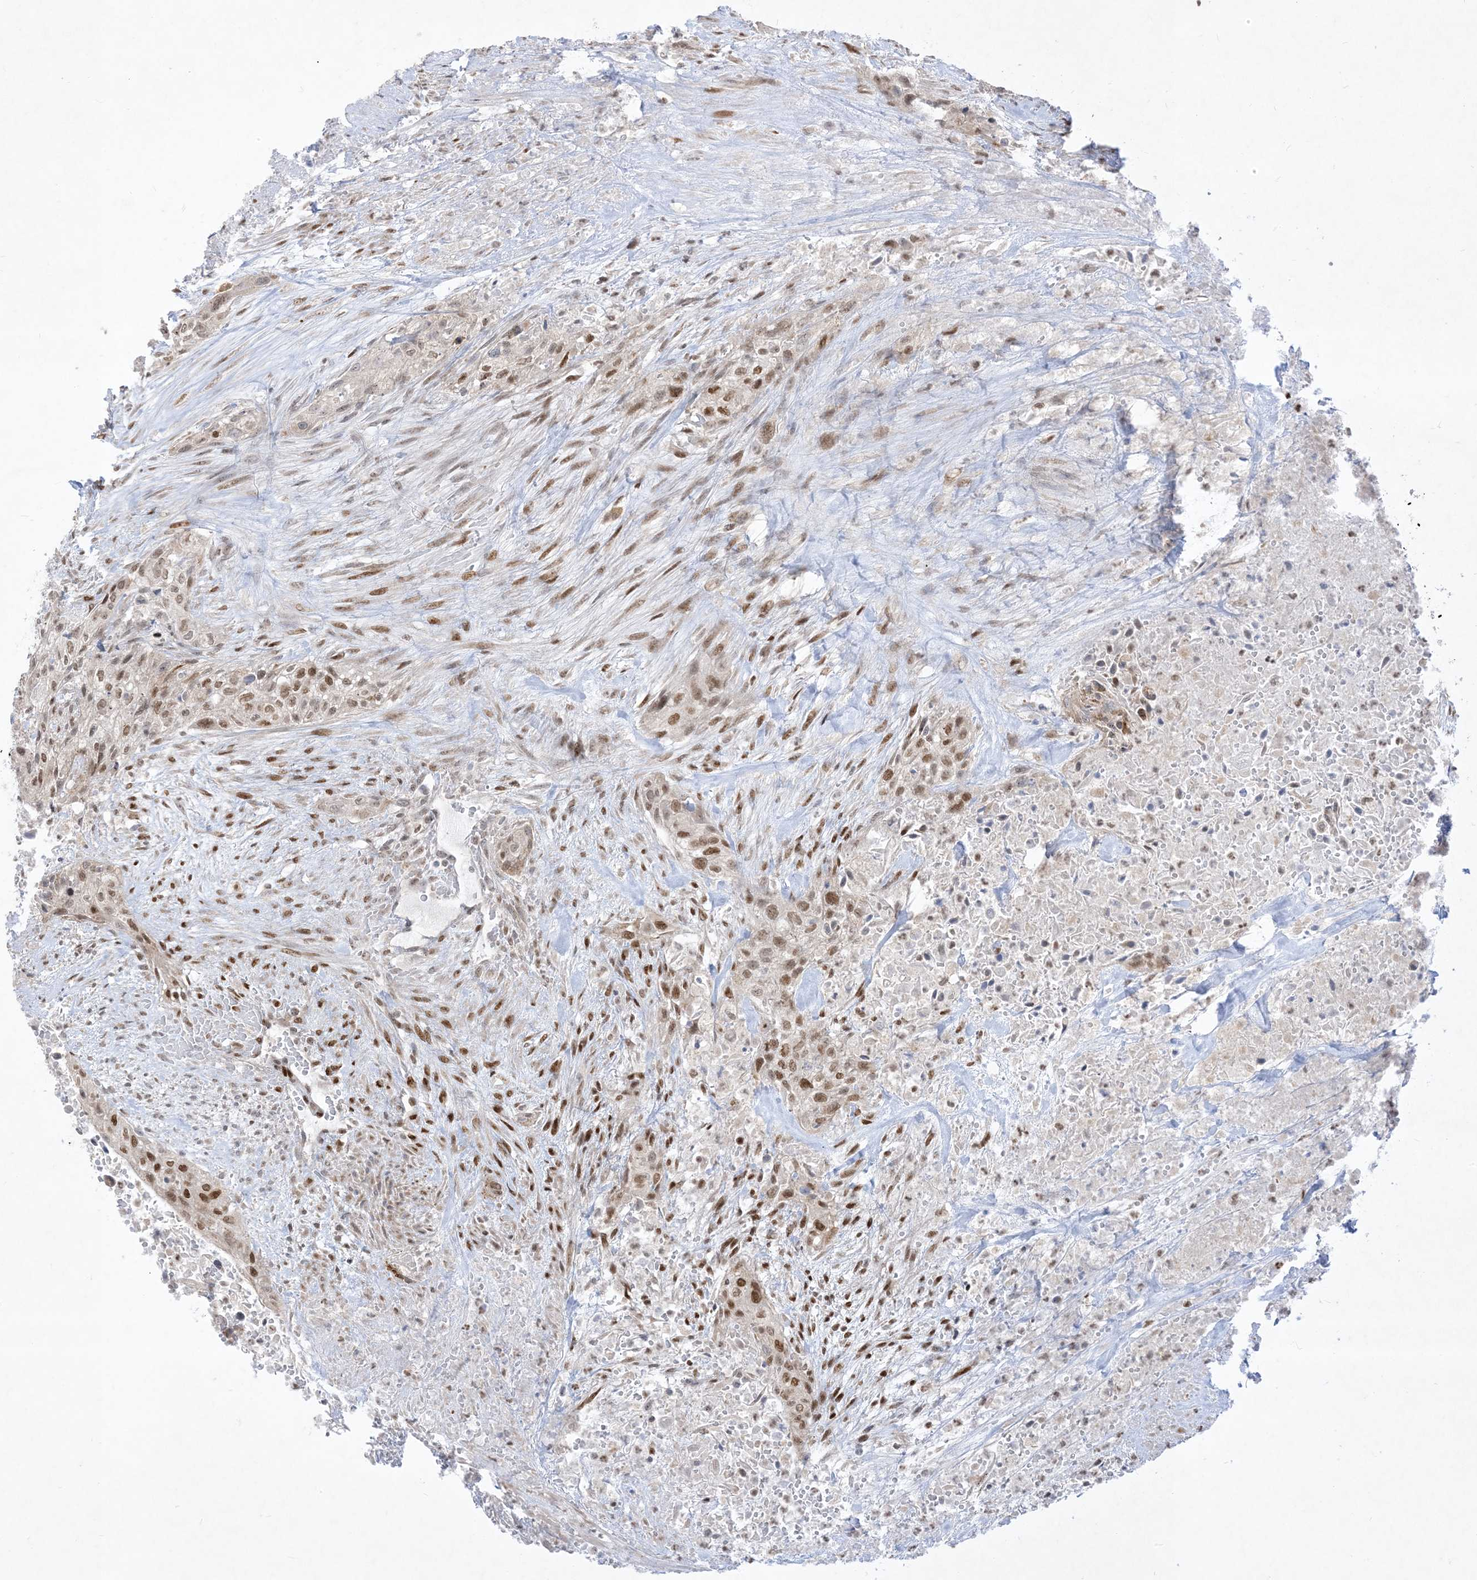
{"staining": {"intensity": "moderate", "quantity": ">75%", "location": "nuclear"}, "tissue": "urothelial cancer", "cell_type": "Tumor cells", "image_type": "cancer", "snomed": [{"axis": "morphology", "description": "Urothelial carcinoma, High grade"}, {"axis": "topography", "description": "Urinary bladder"}], "caption": "Approximately >75% of tumor cells in urothelial cancer exhibit moderate nuclear protein positivity as visualized by brown immunohistochemical staining.", "gene": "BHLHE40", "patient": {"sex": "male", "age": 35}}